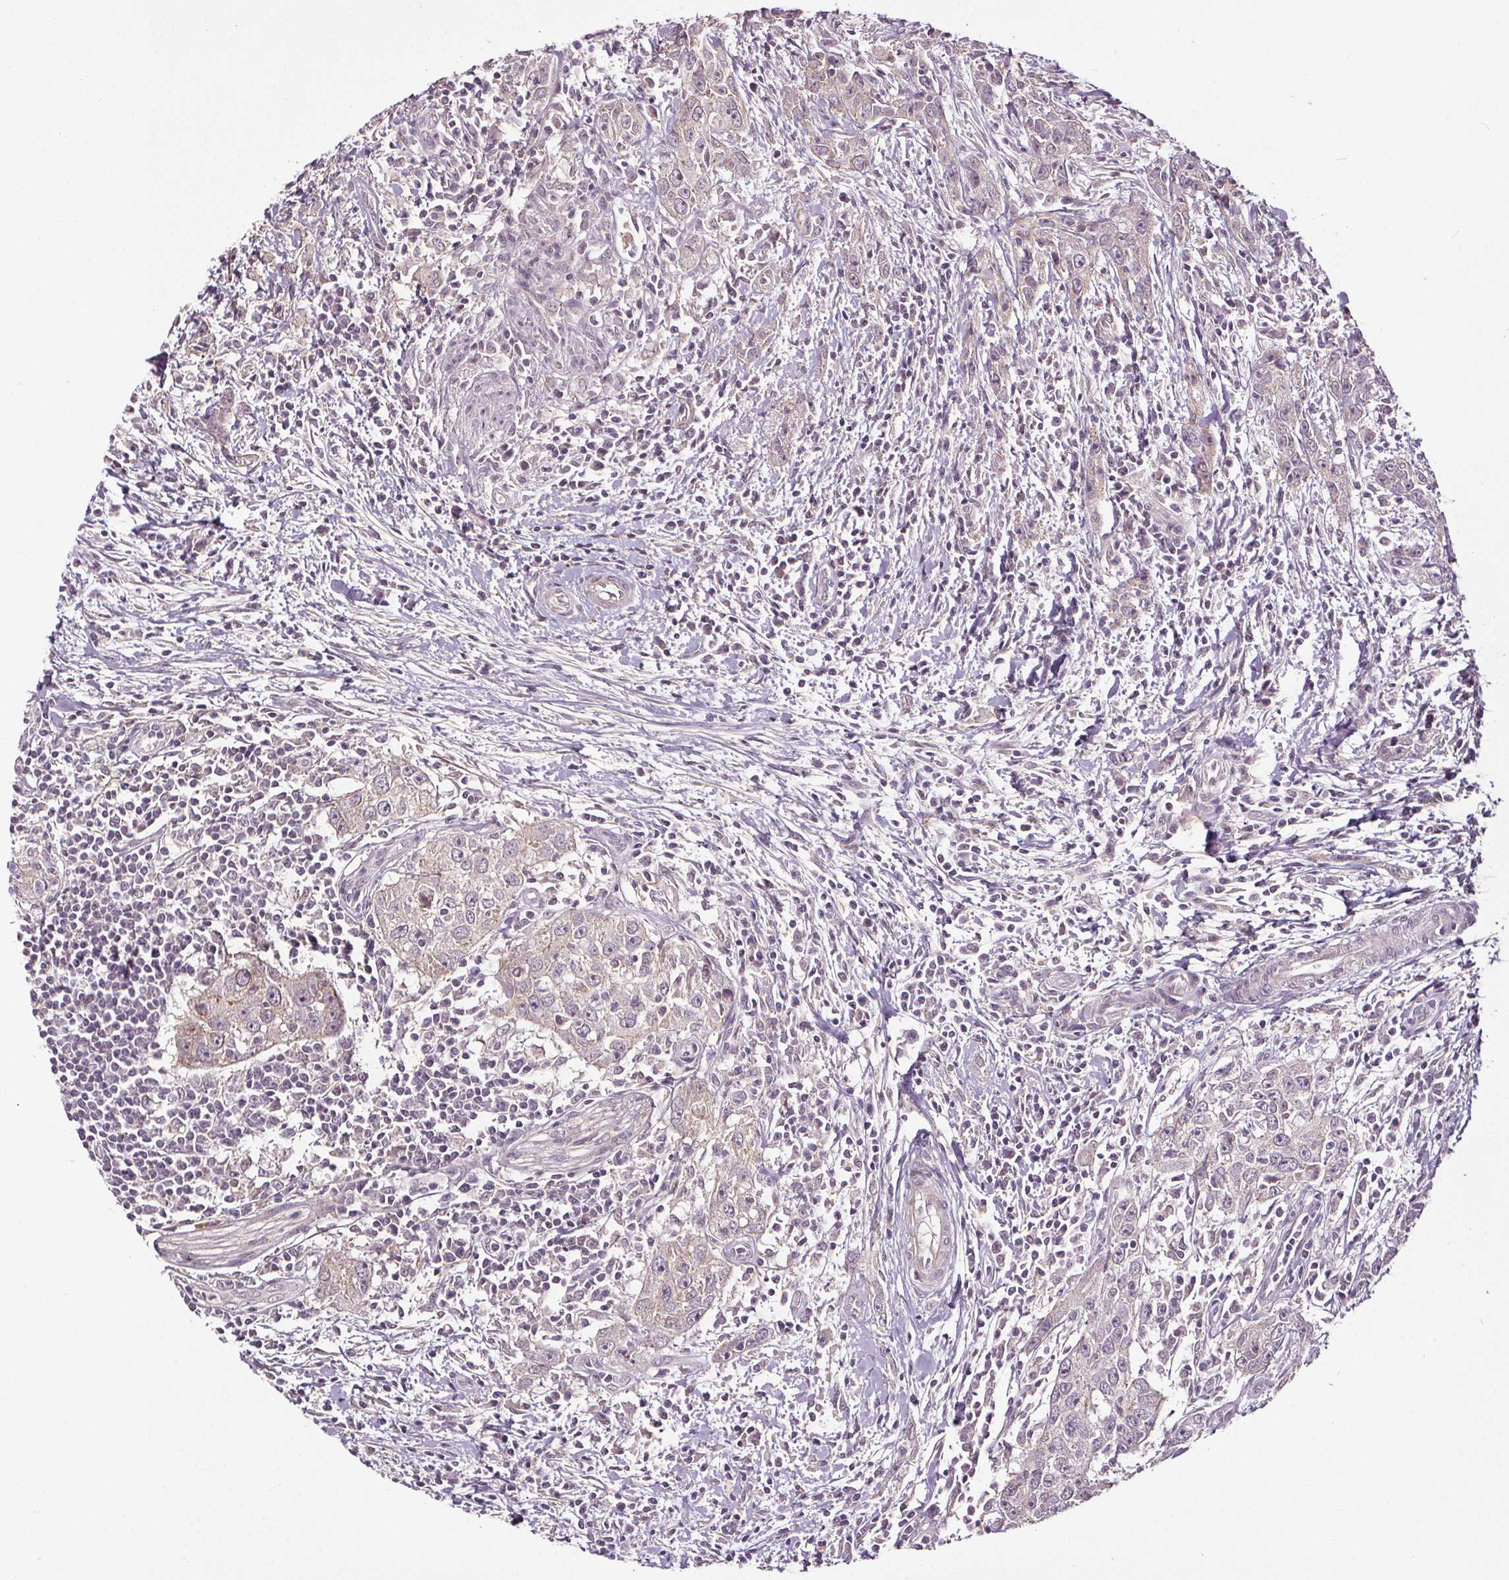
{"staining": {"intensity": "negative", "quantity": "none", "location": "none"}, "tissue": "urothelial cancer", "cell_type": "Tumor cells", "image_type": "cancer", "snomed": [{"axis": "morphology", "description": "Urothelial carcinoma, High grade"}, {"axis": "topography", "description": "Urinary bladder"}], "caption": "The image shows no staining of tumor cells in urothelial cancer.", "gene": "EPHB3", "patient": {"sex": "male", "age": 83}}